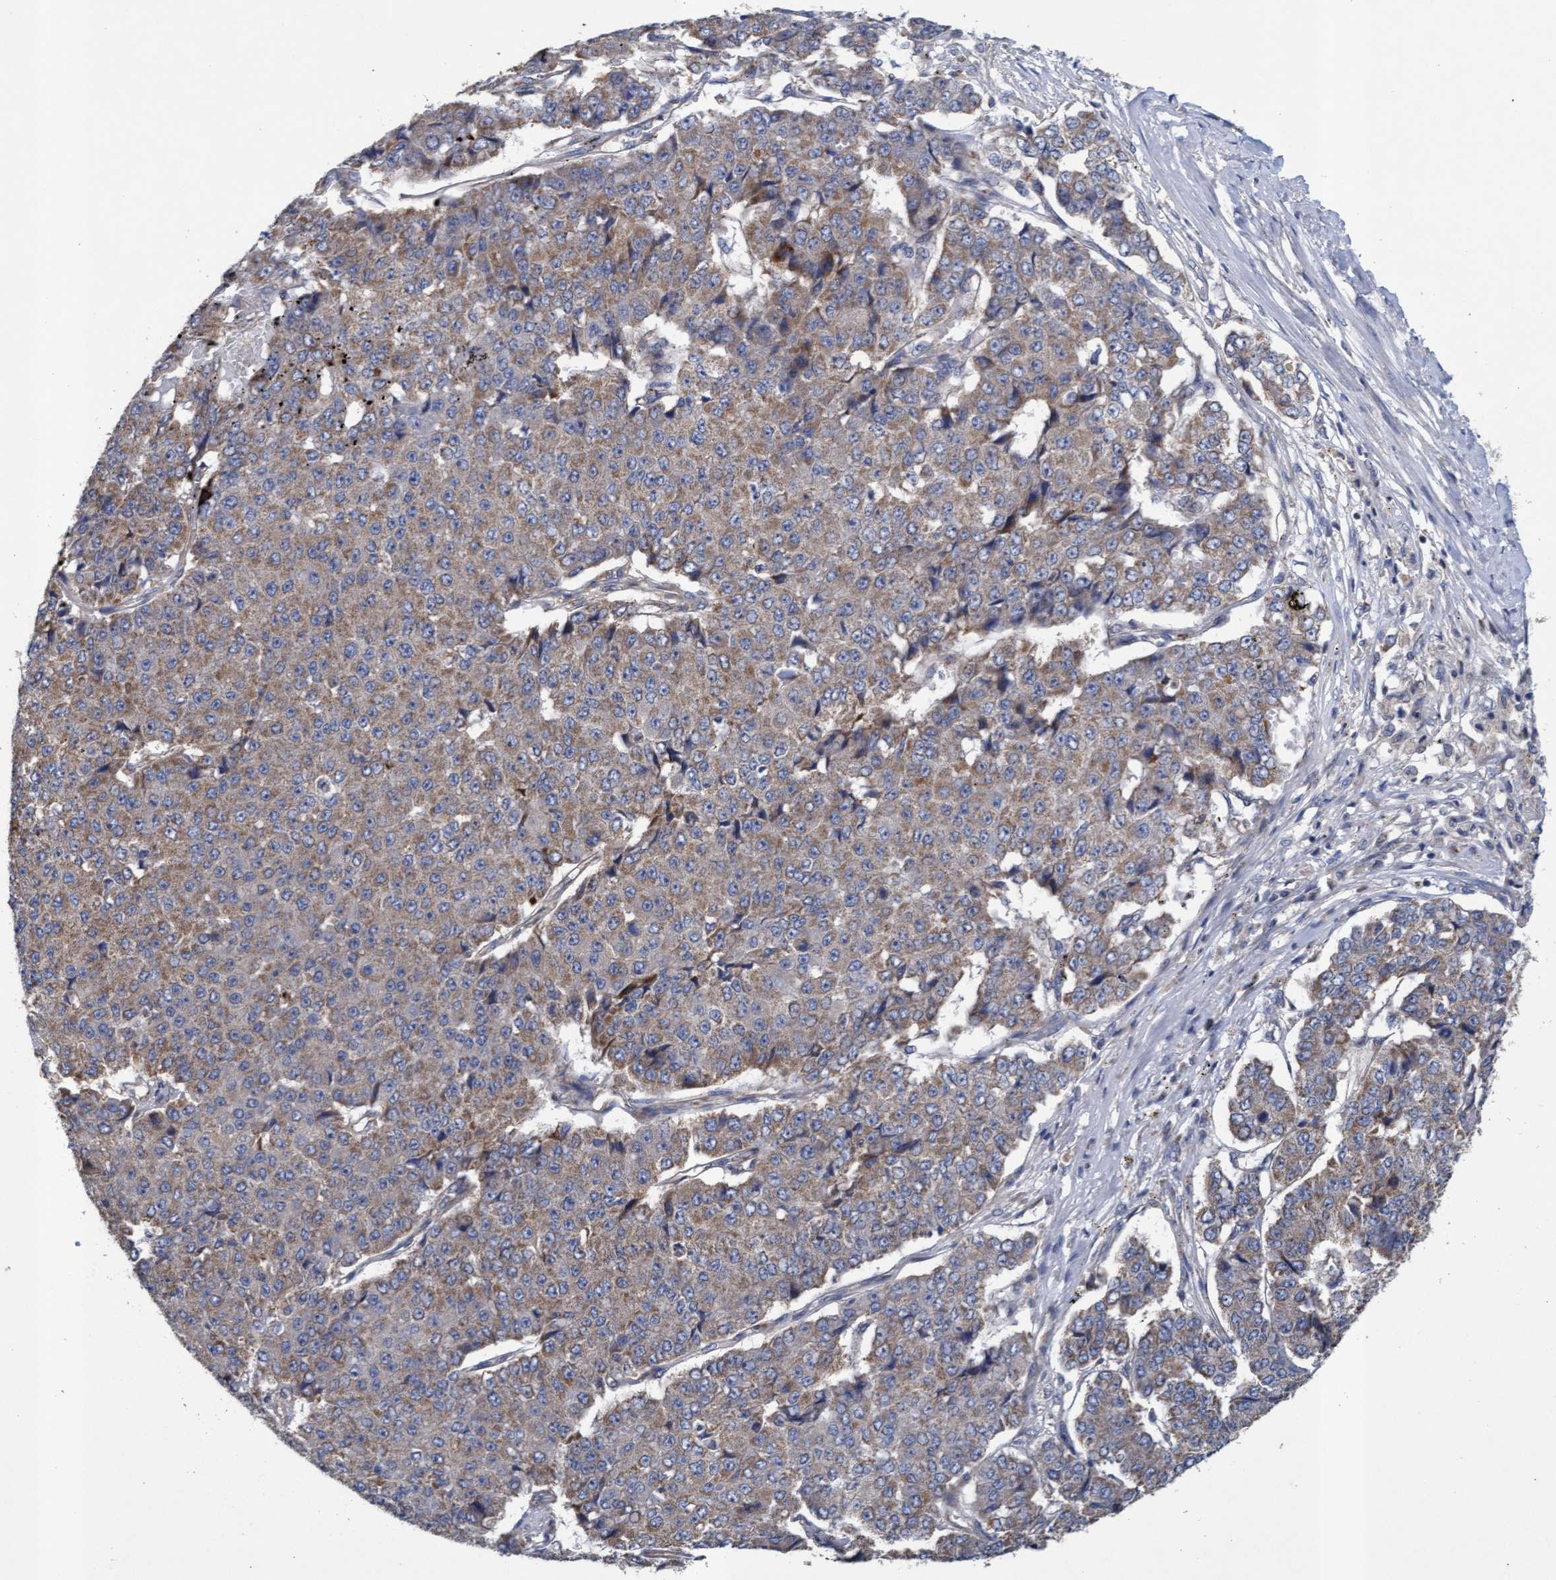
{"staining": {"intensity": "weak", "quantity": ">75%", "location": "cytoplasmic/membranous"}, "tissue": "pancreatic cancer", "cell_type": "Tumor cells", "image_type": "cancer", "snomed": [{"axis": "morphology", "description": "Adenocarcinoma, NOS"}, {"axis": "topography", "description": "Pancreas"}], "caption": "Human adenocarcinoma (pancreatic) stained with a protein marker reveals weak staining in tumor cells.", "gene": "MRPL38", "patient": {"sex": "male", "age": 50}}